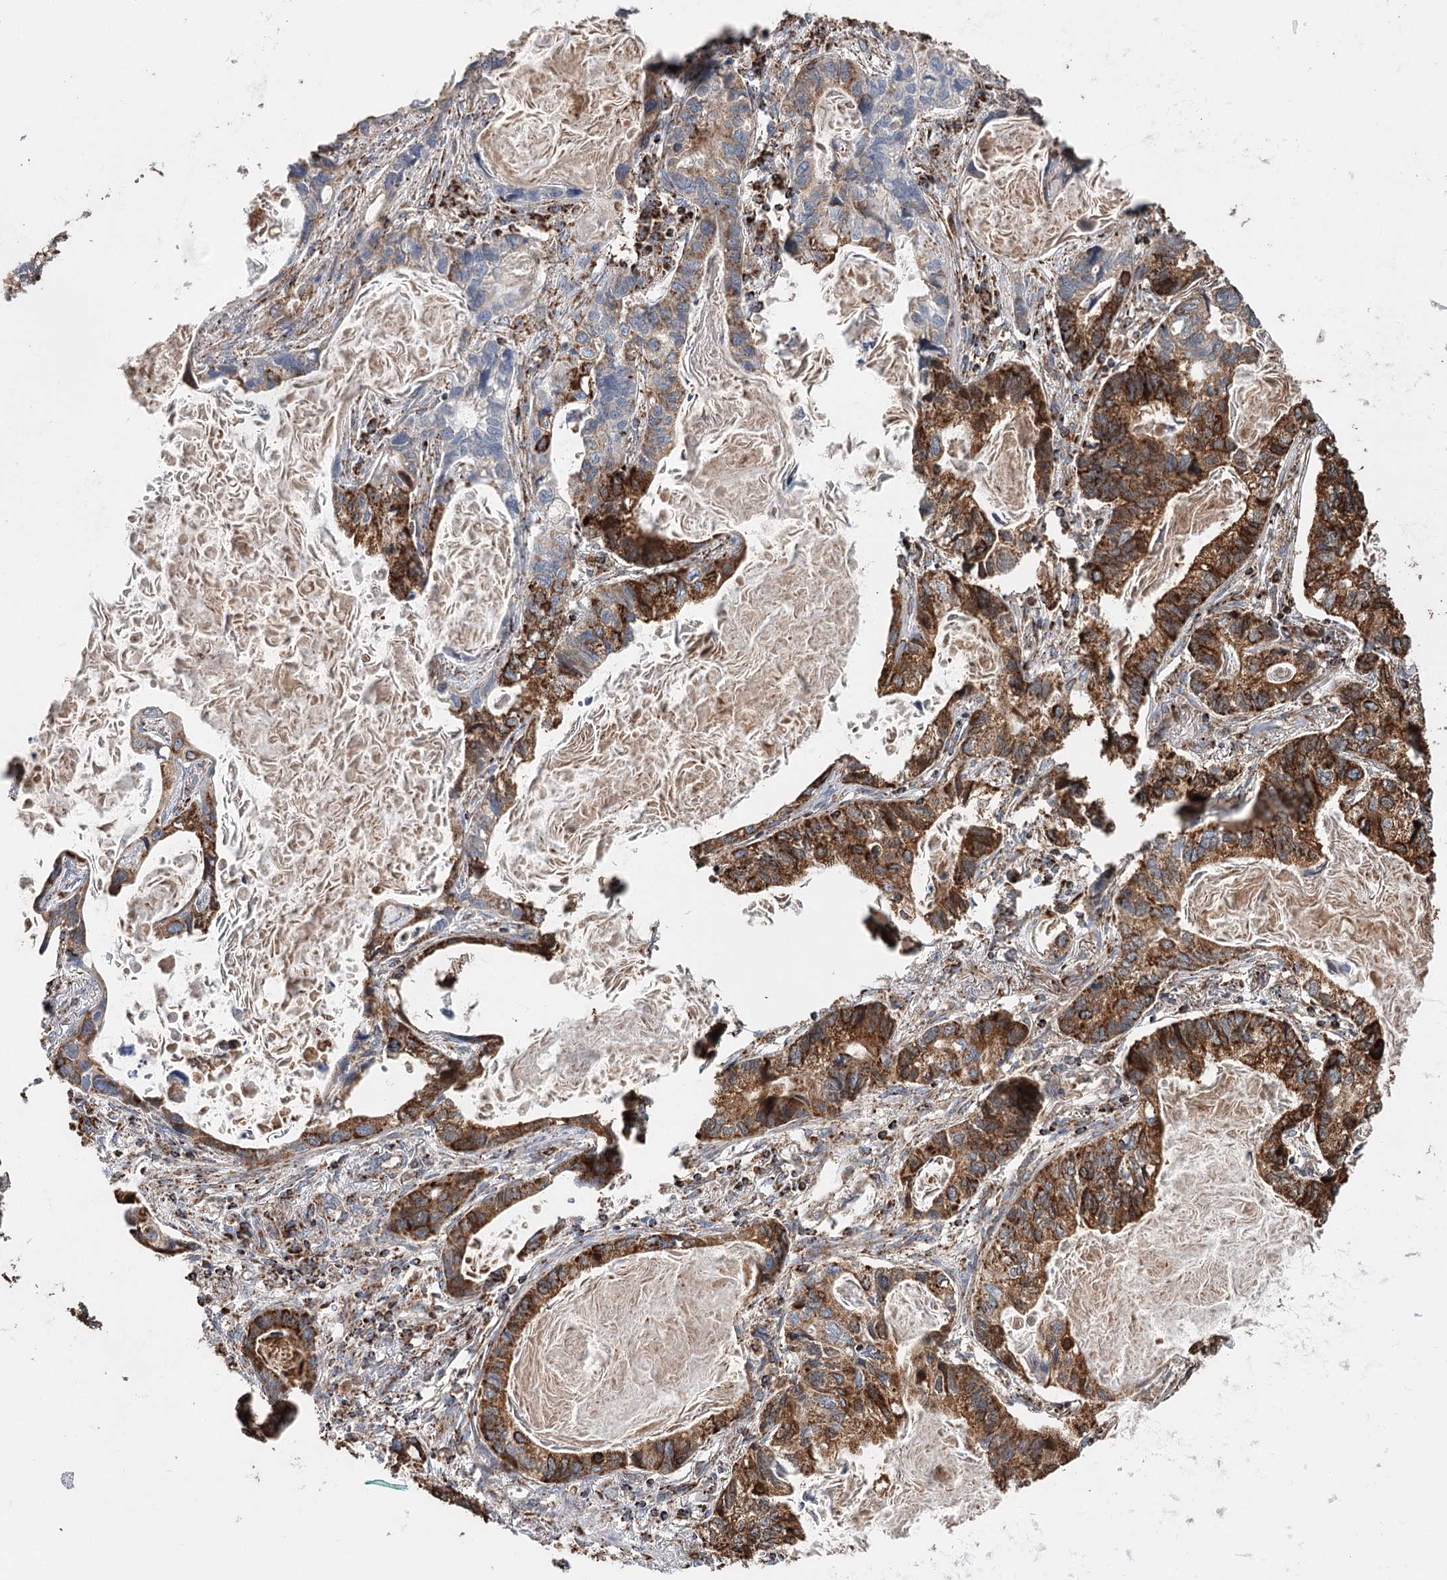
{"staining": {"intensity": "strong", "quantity": ">75%", "location": "cytoplasmic/membranous"}, "tissue": "lung cancer", "cell_type": "Tumor cells", "image_type": "cancer", "snomed": [{"axis": "morphology", "description": "Adenocarcinoma, NOS"}, {"axis": "topography", "description": "Lung"}], "caption": "Immunohistochemical staining of lung cancer (adenocarcinoma) reveals high levels of strong cytoplasmic/membranous expression in about >75% of tumor cells. The staining was performed using DAB (3,3'-diaminobenzidine) to visualize the protein expression in brown, while the nuclei were stained in blue with hematoxylin (Magnification: 20x).", "gene": "APH1A", "patient": {"sex": "male", "age": 67}}